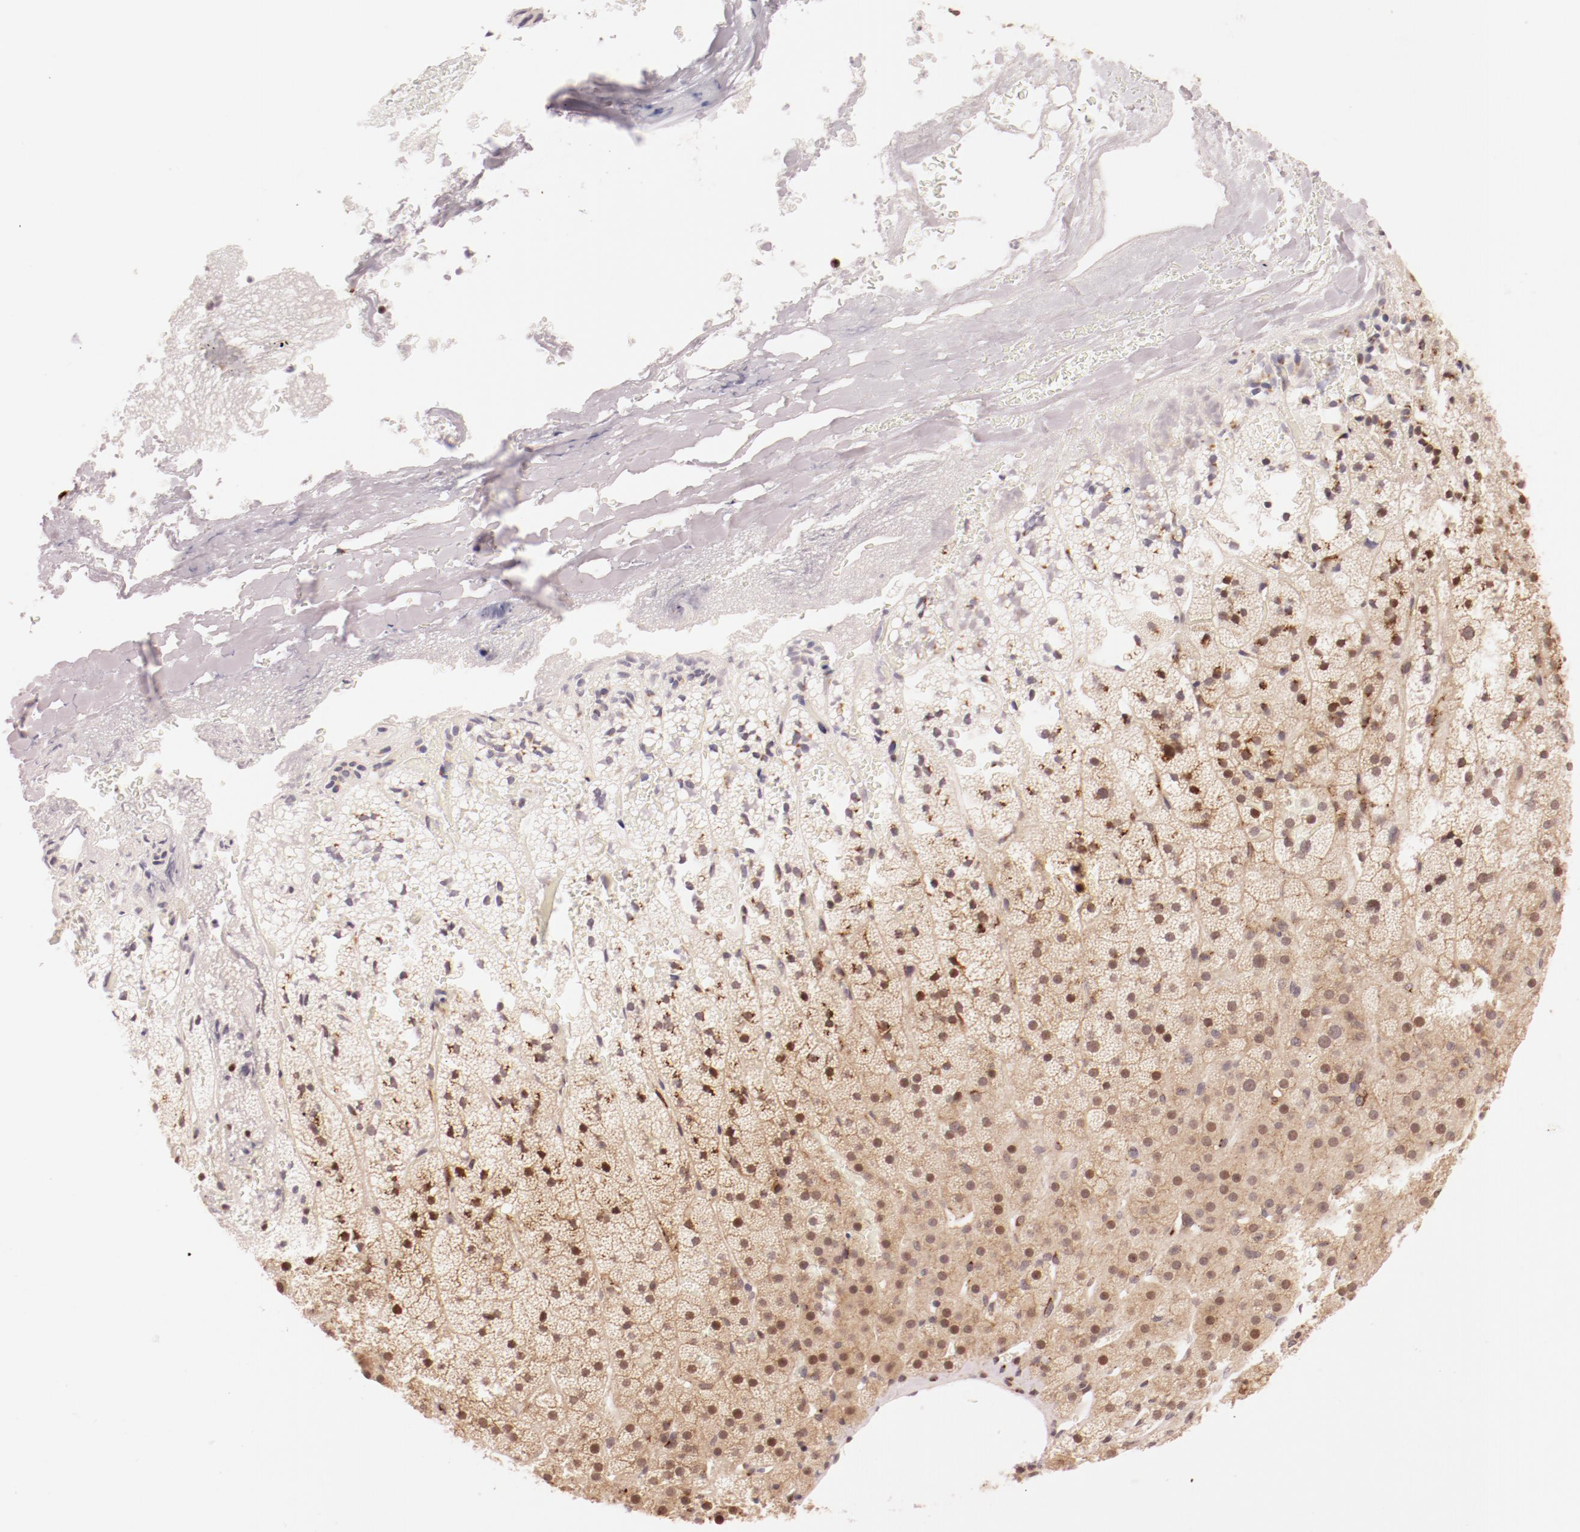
{"staining": {"intensity": "weak", "quantity": "25%-75%", "location": "cytoplasmic/membranous"}, "tissue": "adrenal gland", "cell_type": "Glandular cells", "image_type": "normal", "snomed": [{"axis": "morphology", "description": "Normal tissue, NOS"}, {"axis": "topography", "description": "Adrenal gland"}], "caption": "Immunohistochemical staining of unremarkable human adrenal gland demonstrates 25%-75% levels of weak cytoplasmic/membranous protein positivity in about 25%-75% of glandular cells. The protein of interest is stained brown, and the nuclei are stained in blue (DAB IHC with brightfield microscopy, high magnification).", "gene": "RPL12", "patient": {"sex": "male", "age": 35}}